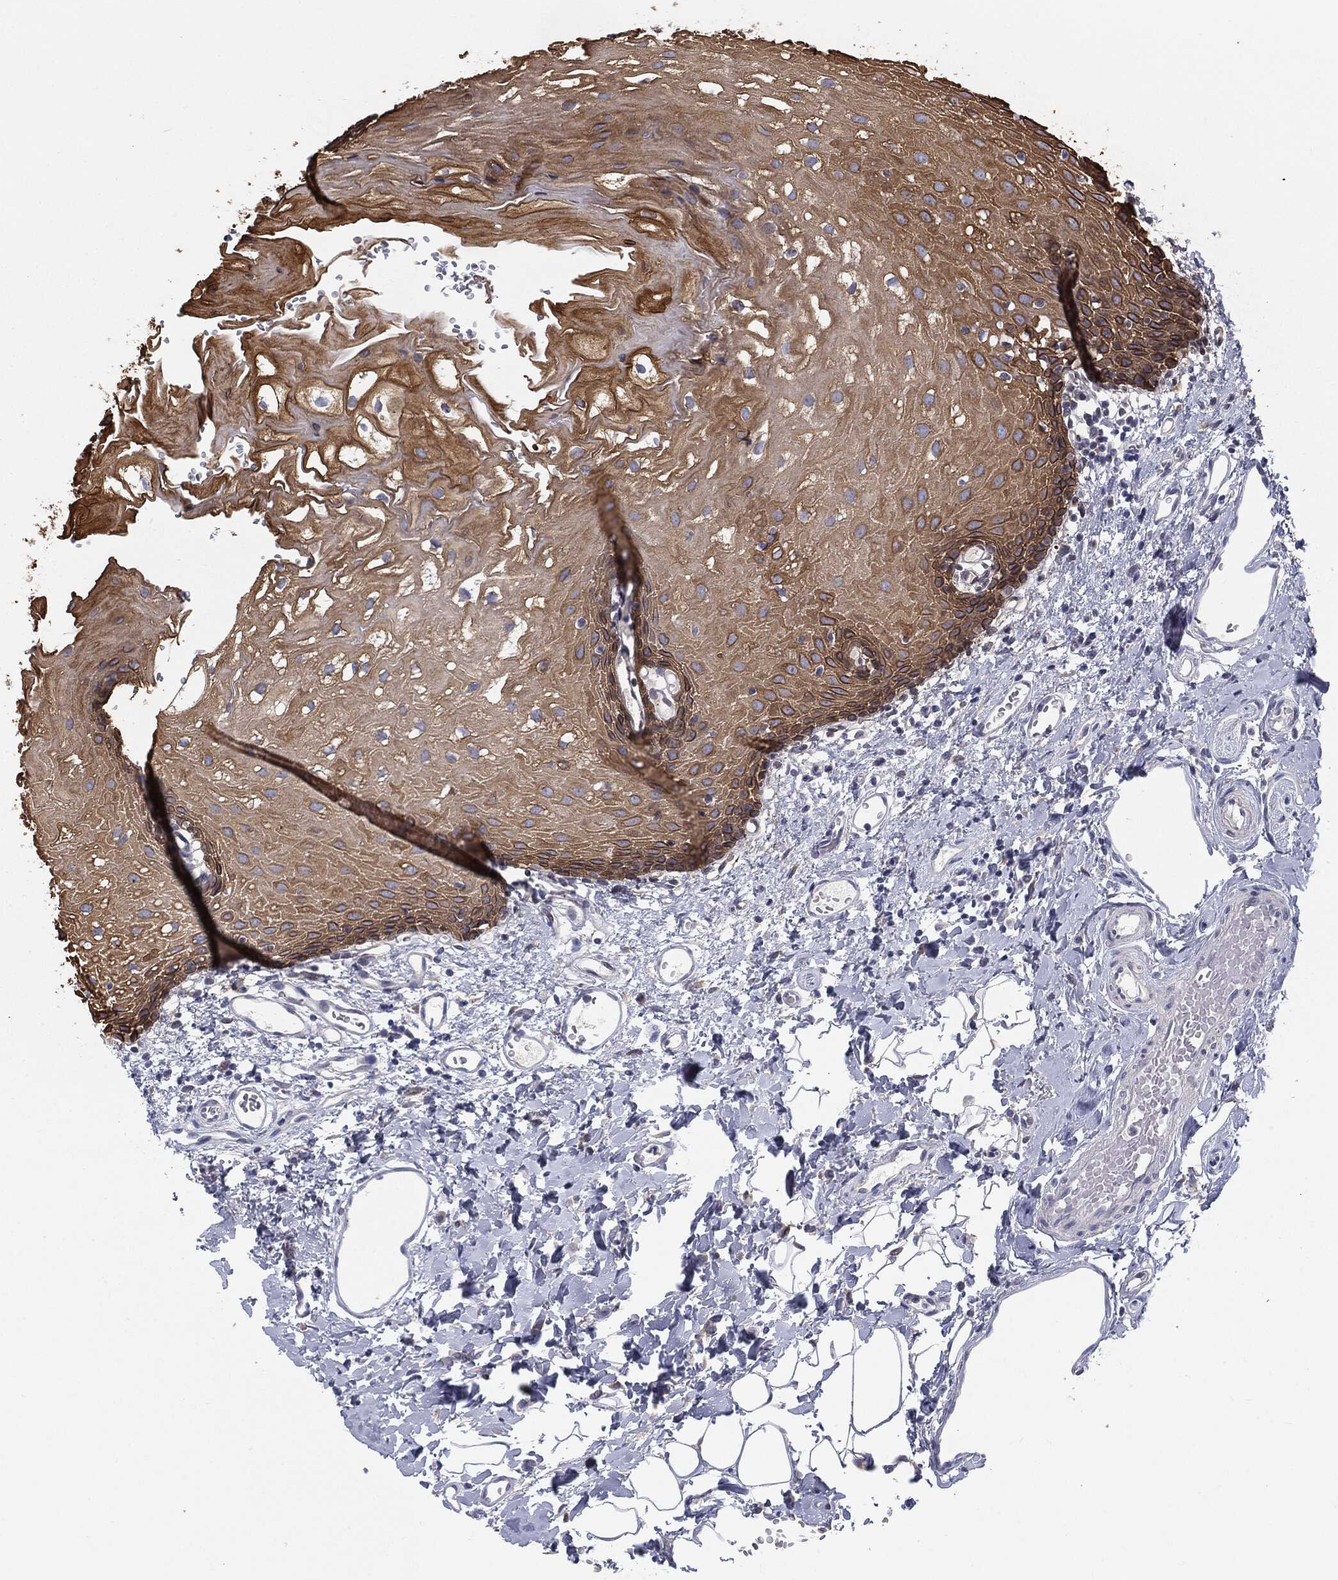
{"staining": {"intensity": "strong", "quantity": ">75%", "location": "cytoplasmic/membranous"}, "tissue": "oral mucosa", "cell_type": "Squamous epithelial cells", "image_type": "normal", "snomed": [{"axis": "morphology", "description": "Normal tissue, NOS"}, {"axis": "morphology", "description": "Squamous cell carcinoma, NOS"}, {"axis": "topography", "description": "Oral tissue"}, {"axis": "topography", "description": "Head-Neck"}], "caption": "The photomicrograph shows a brown stain indicating the presence of a protein in the cytoplasmic/membranous of squamous epithelial cells in oral mucosa. Immunohistochemistry stains the protein in brown and the nuclei are stained blue.", "gene": "KRT5", "patient": {"sex": "female", "age": 70}}